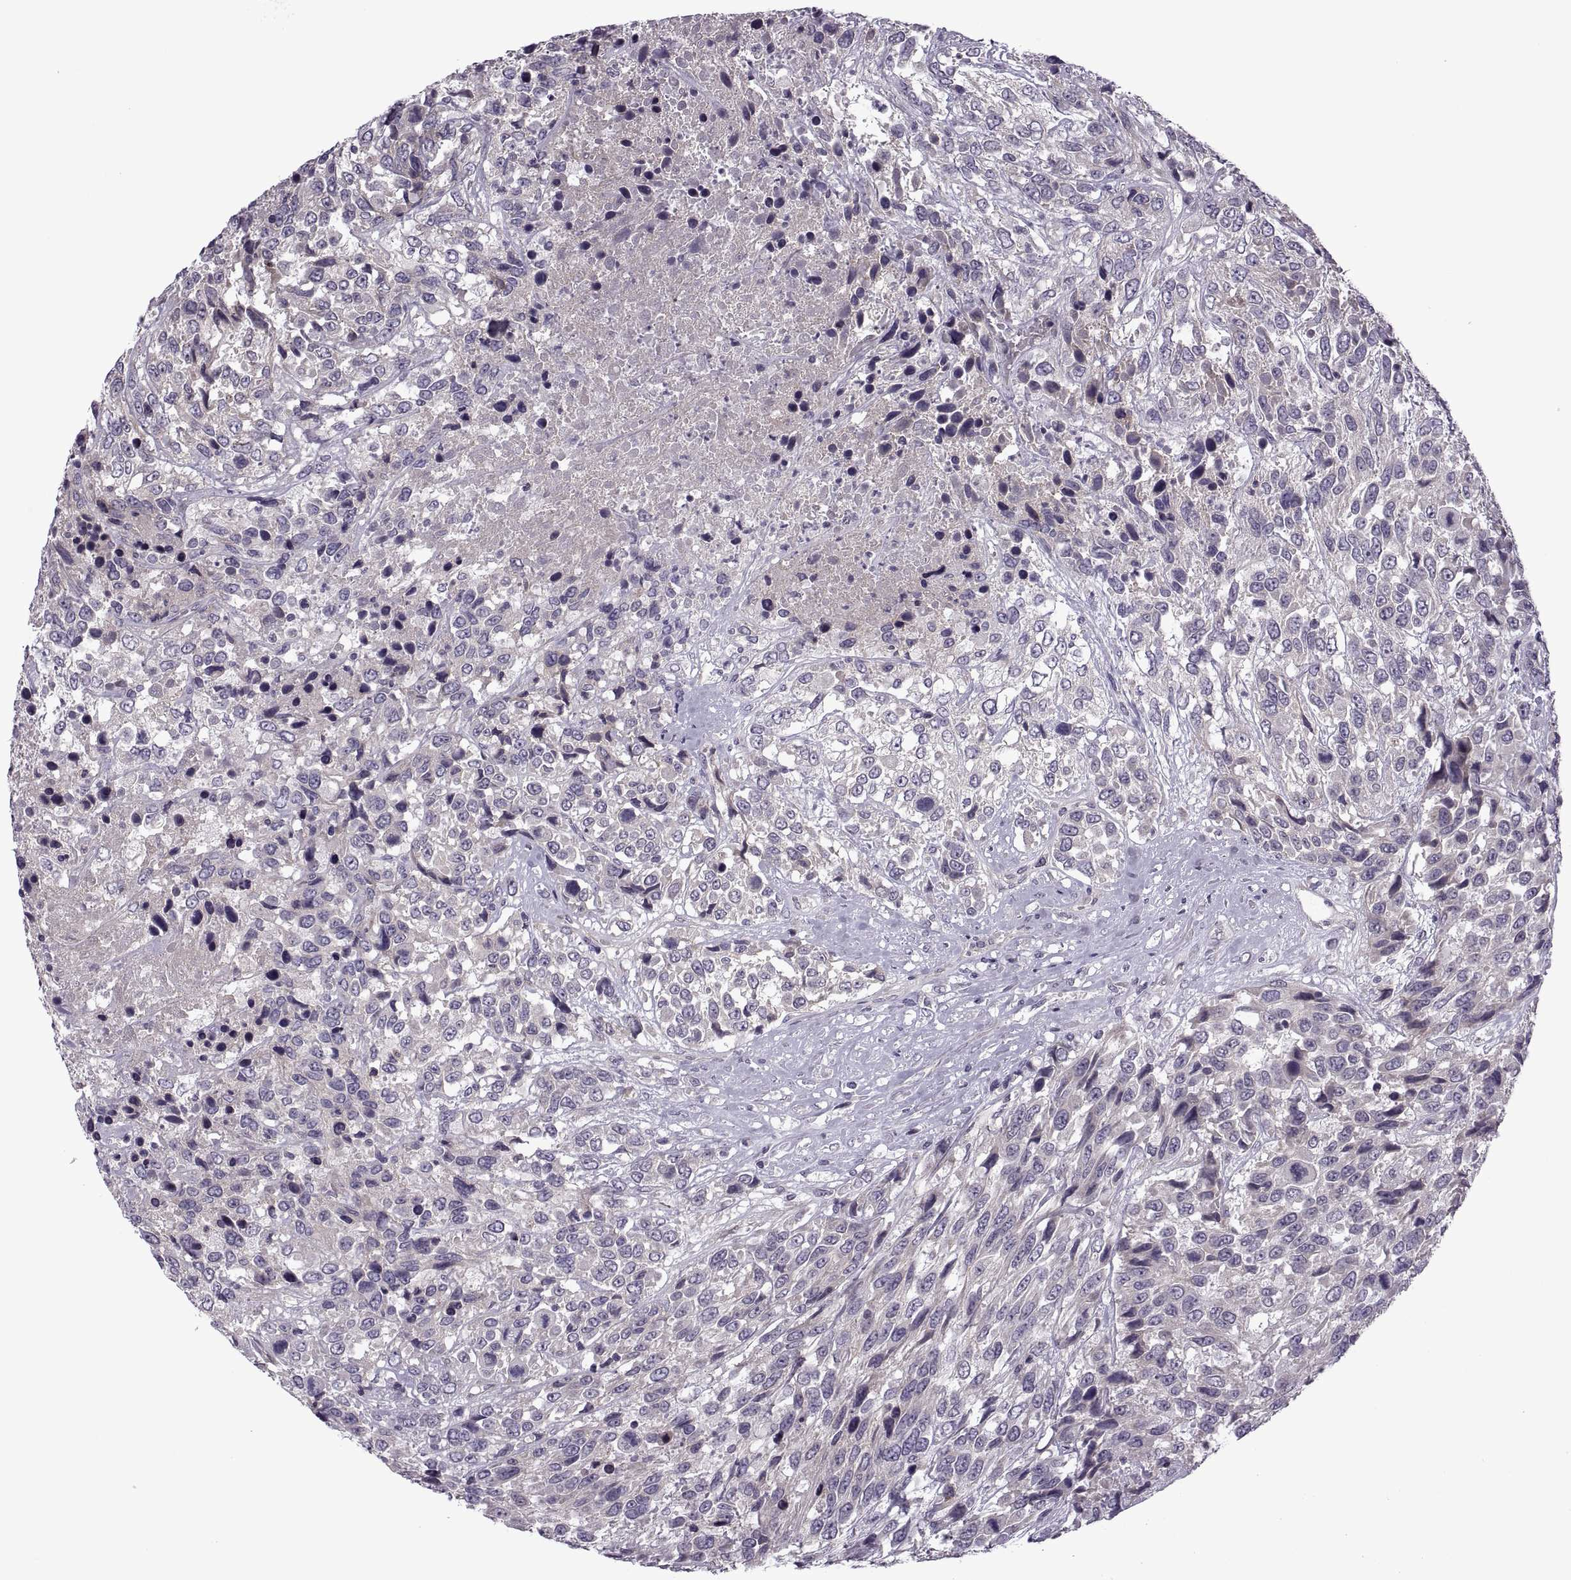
{"staining": {"intensity": "negative", "quantity": "none", "location": "none"}, "tissue": "urothelial cancer", "cell_type": "Tumor cells", "image_type": "cancer", "snomed": [{"axis": "morphology", "description": "Urothelial carcinoma, High grade"}, {"axis": "topography", "description": "Urinary bladder"}], "caption": "This is a image of IHC staining of urothelial cancer, which shows no positivity in tumor cells.", "gene": "RIPK4", "patient": {"sex": "female", "age": 70}}